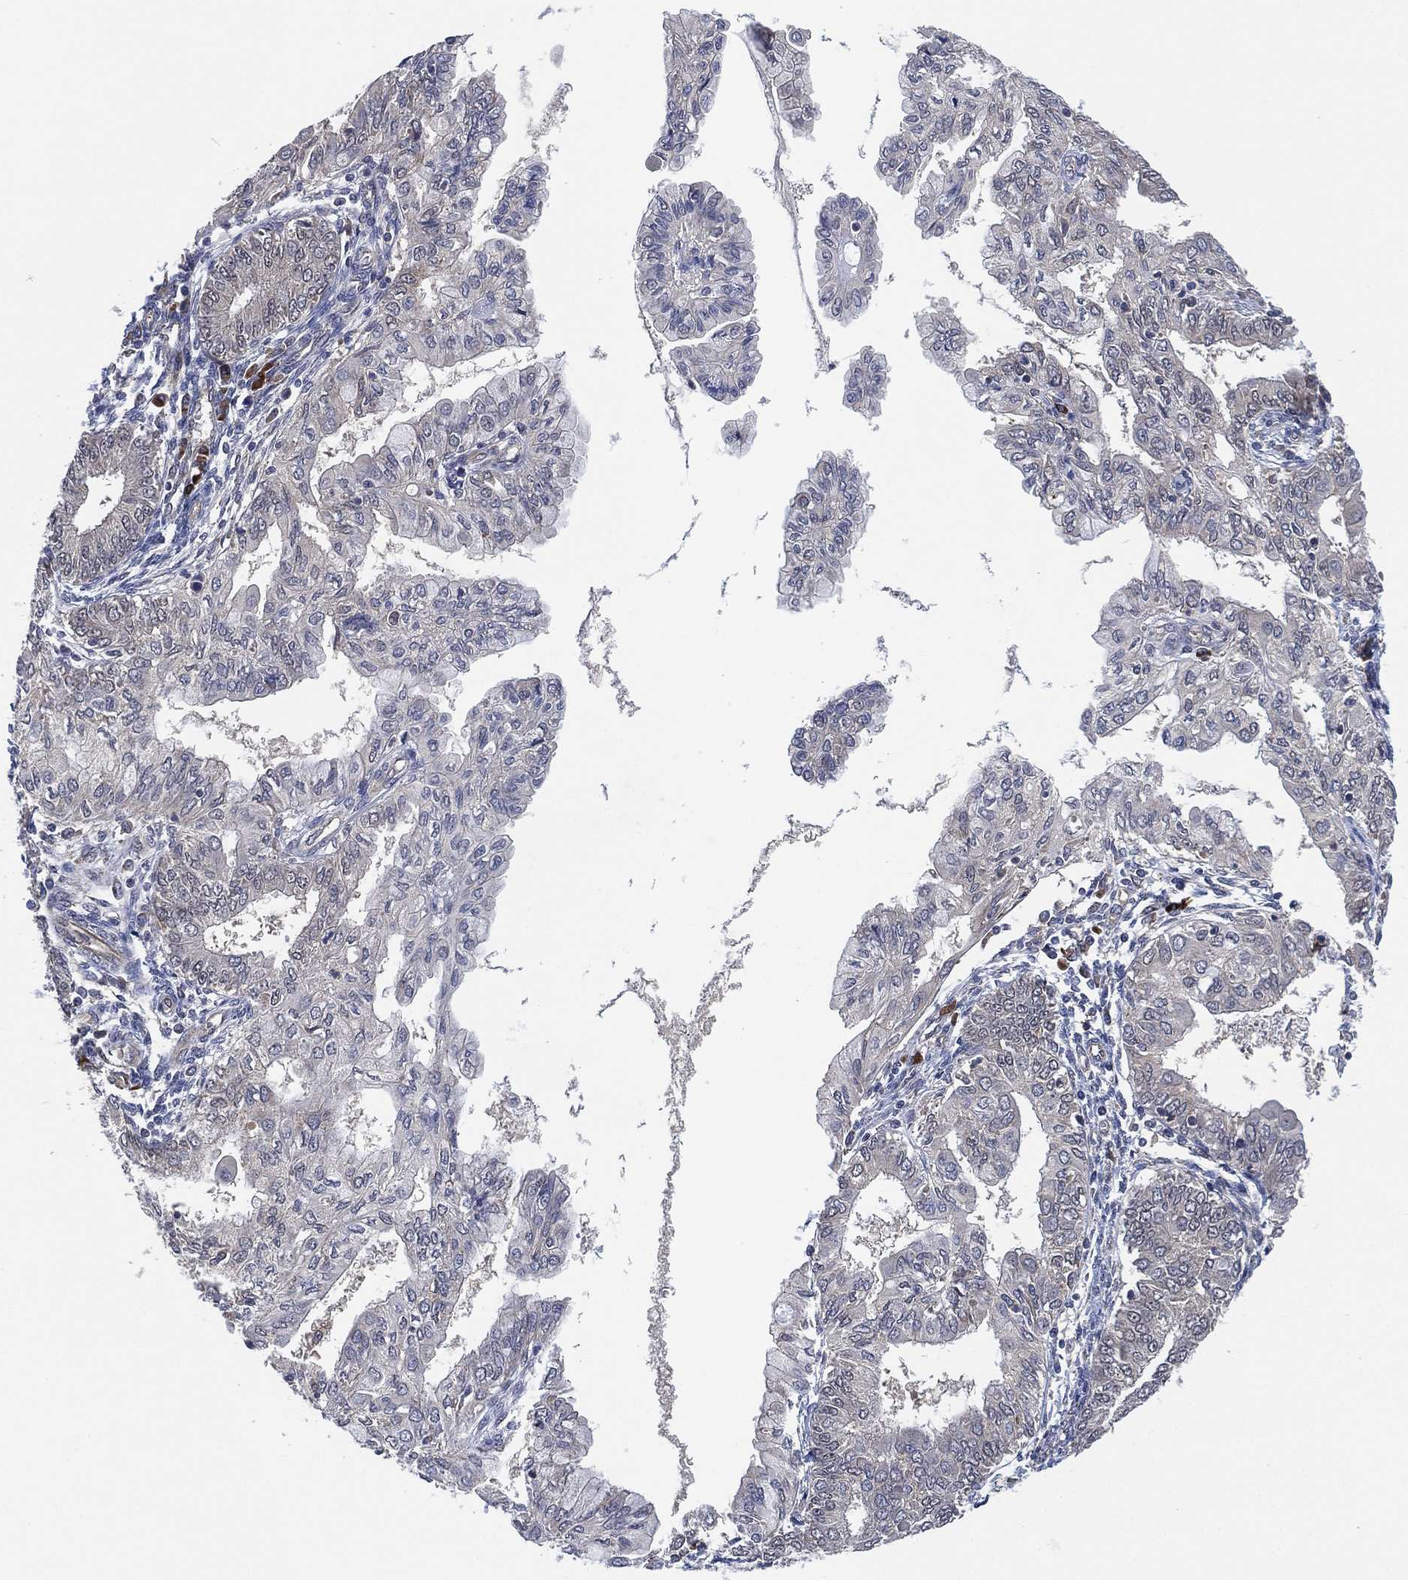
{"staining": {"intensity": "negative", "quantity": "none", "location": "none"}, "tissue": "endometrial cancer", "cell_type": "Tumor cells", "image_type": "cancer", "snomed": [{"axis": "morphology", "description": "Adenocarcinoma, NOS"}, {"axis": "topography", "description": "Endometrium"}], "caption": "Tumor cells are negative for brown protein staining in endometrial adenocarcinoma.", "gene": "FES", "patient": {"sex": "female", "age": 68}}